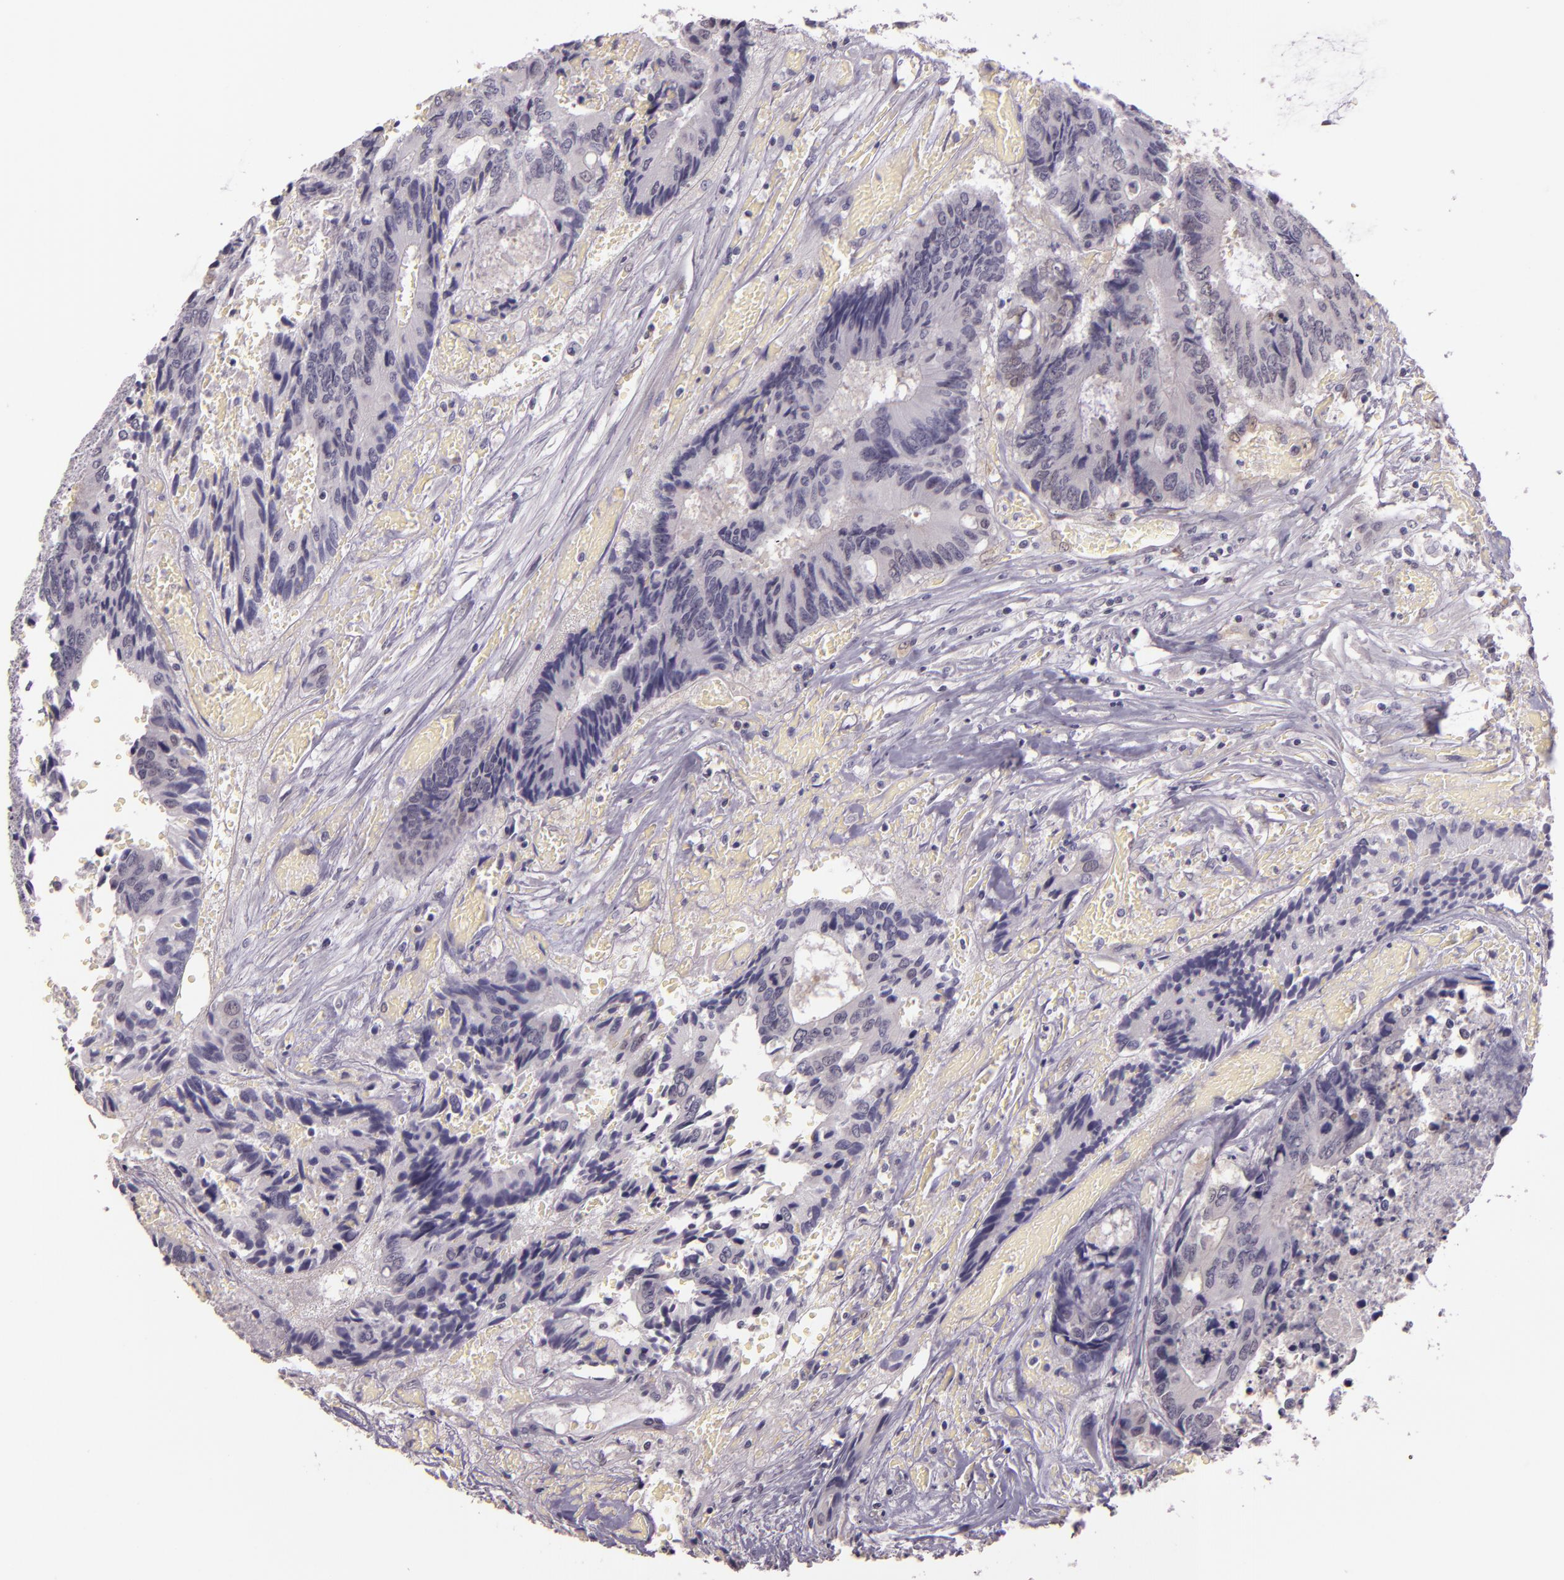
{"staining": {"intensity": "negative", "quantity": "none", "location": "none"}, "tissue": "colorectal cancer", "cell_type": "Tumor cells", "image_type": "cancer", "snomed": [{"axis": "morphology", "description": "Adenocarcinoma, NOS"}, {"axis": "topography", "description": "Rectum"}], "caption": "Protein analysis of colorectal adenocarcinoma shows no significant positivity in tumor cells.", "gene": "HSPA8", "patient": {"sex": "male", "age": 55}}